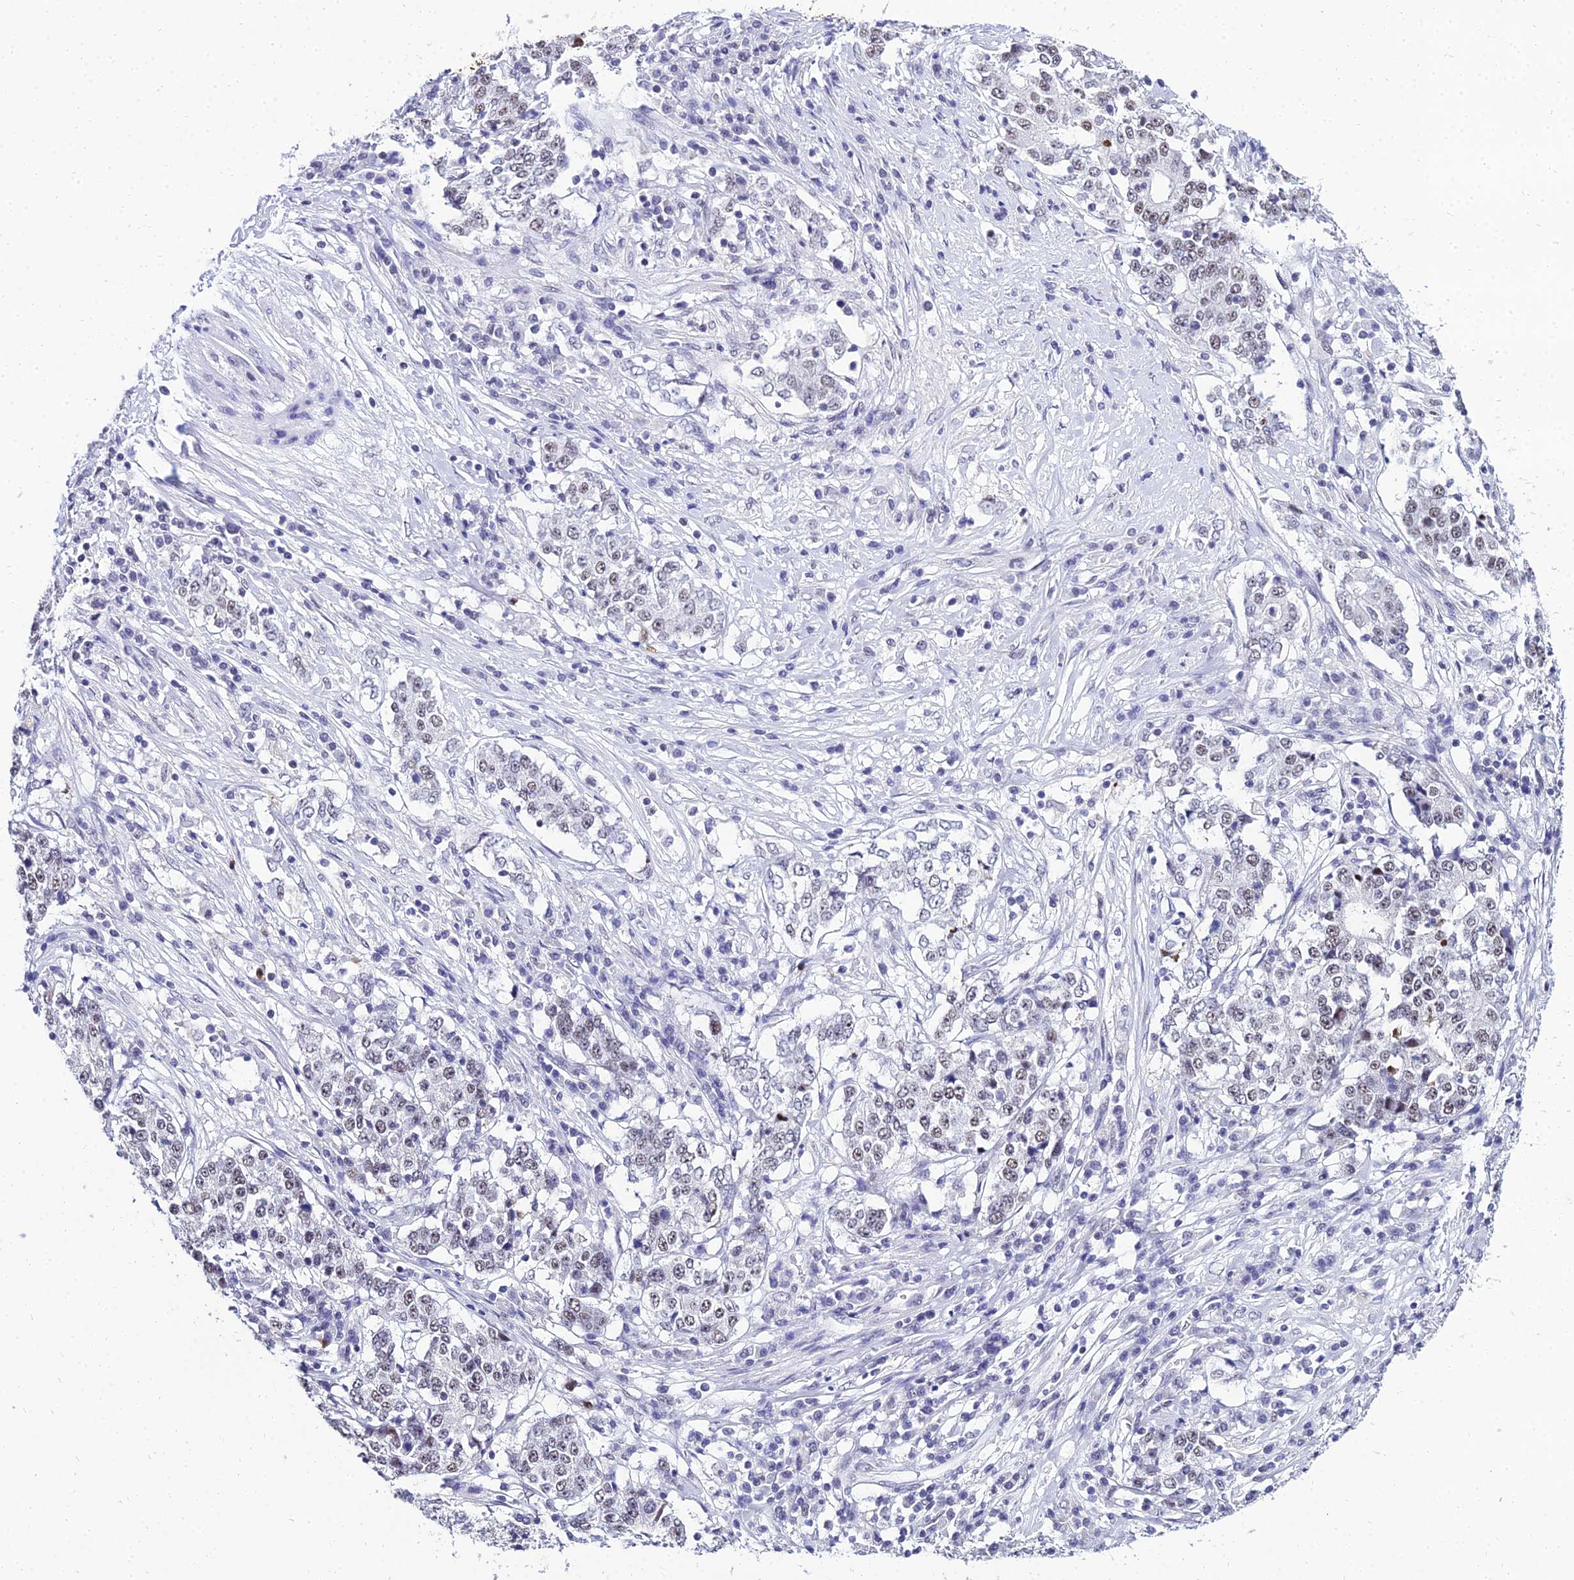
{"staining": {"intensity": "weak", "quantity": "25%-75%", "location": "nuclear"}, "tissue": "stomach cancer", "cell_type": "Tumor cells", "image_type": "cancer", "snomed": [{"axis": "morphology", "description": "Adenocarcinoma, NOS"}, {"axis": "topography", "description": "Stomach"}], "caption": "This photomicrograph demonstrates immunohistochemistry staining of human stomach cancer, with low weak nuclear positivity in approximately 25%-75% of tumor cells.", "gene": "PPP4R2", "patient": {"sex": "male", "age": 59}}